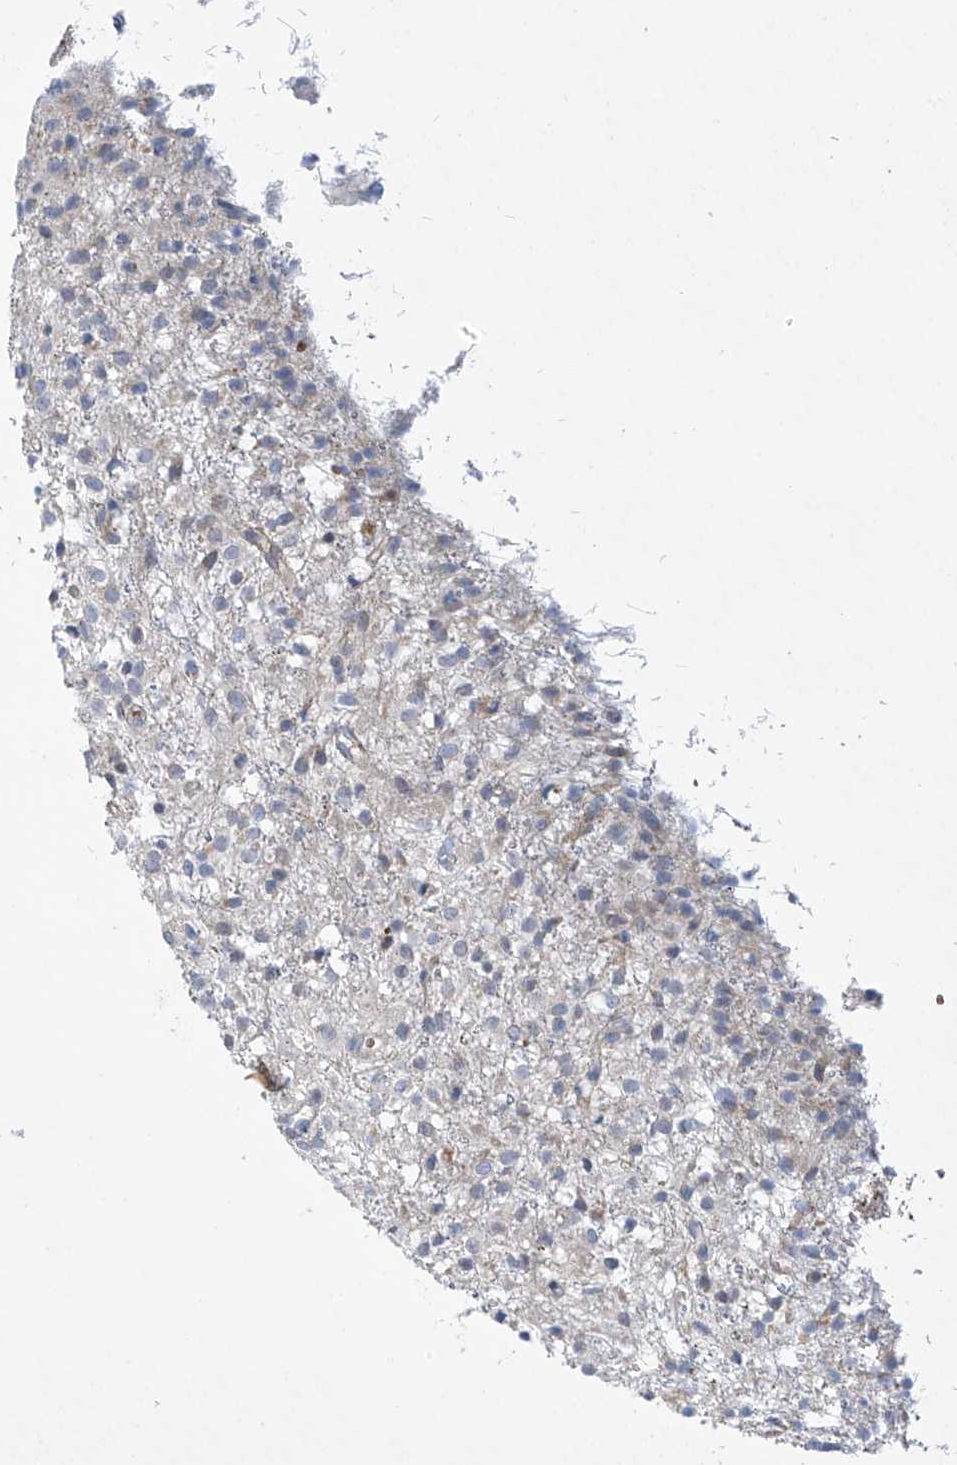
{"staining": {"intensity": "weak", "quantity": "<25%", "location": "cytoplasmic/membranous"}, "tissue": "glioma", "cell_type": "Tumor cells", "image_type": "cancer", "snomed": [{"axis": "morphology", "description": "Glioma, malignant, High grade"}, {"axis": "topography", "description": "Brain"}], "caption": "Tumor cells are negative for protein expression in human glioma.", "gene": "METTL18", "patient": {"sex": "female", "age": 59}}